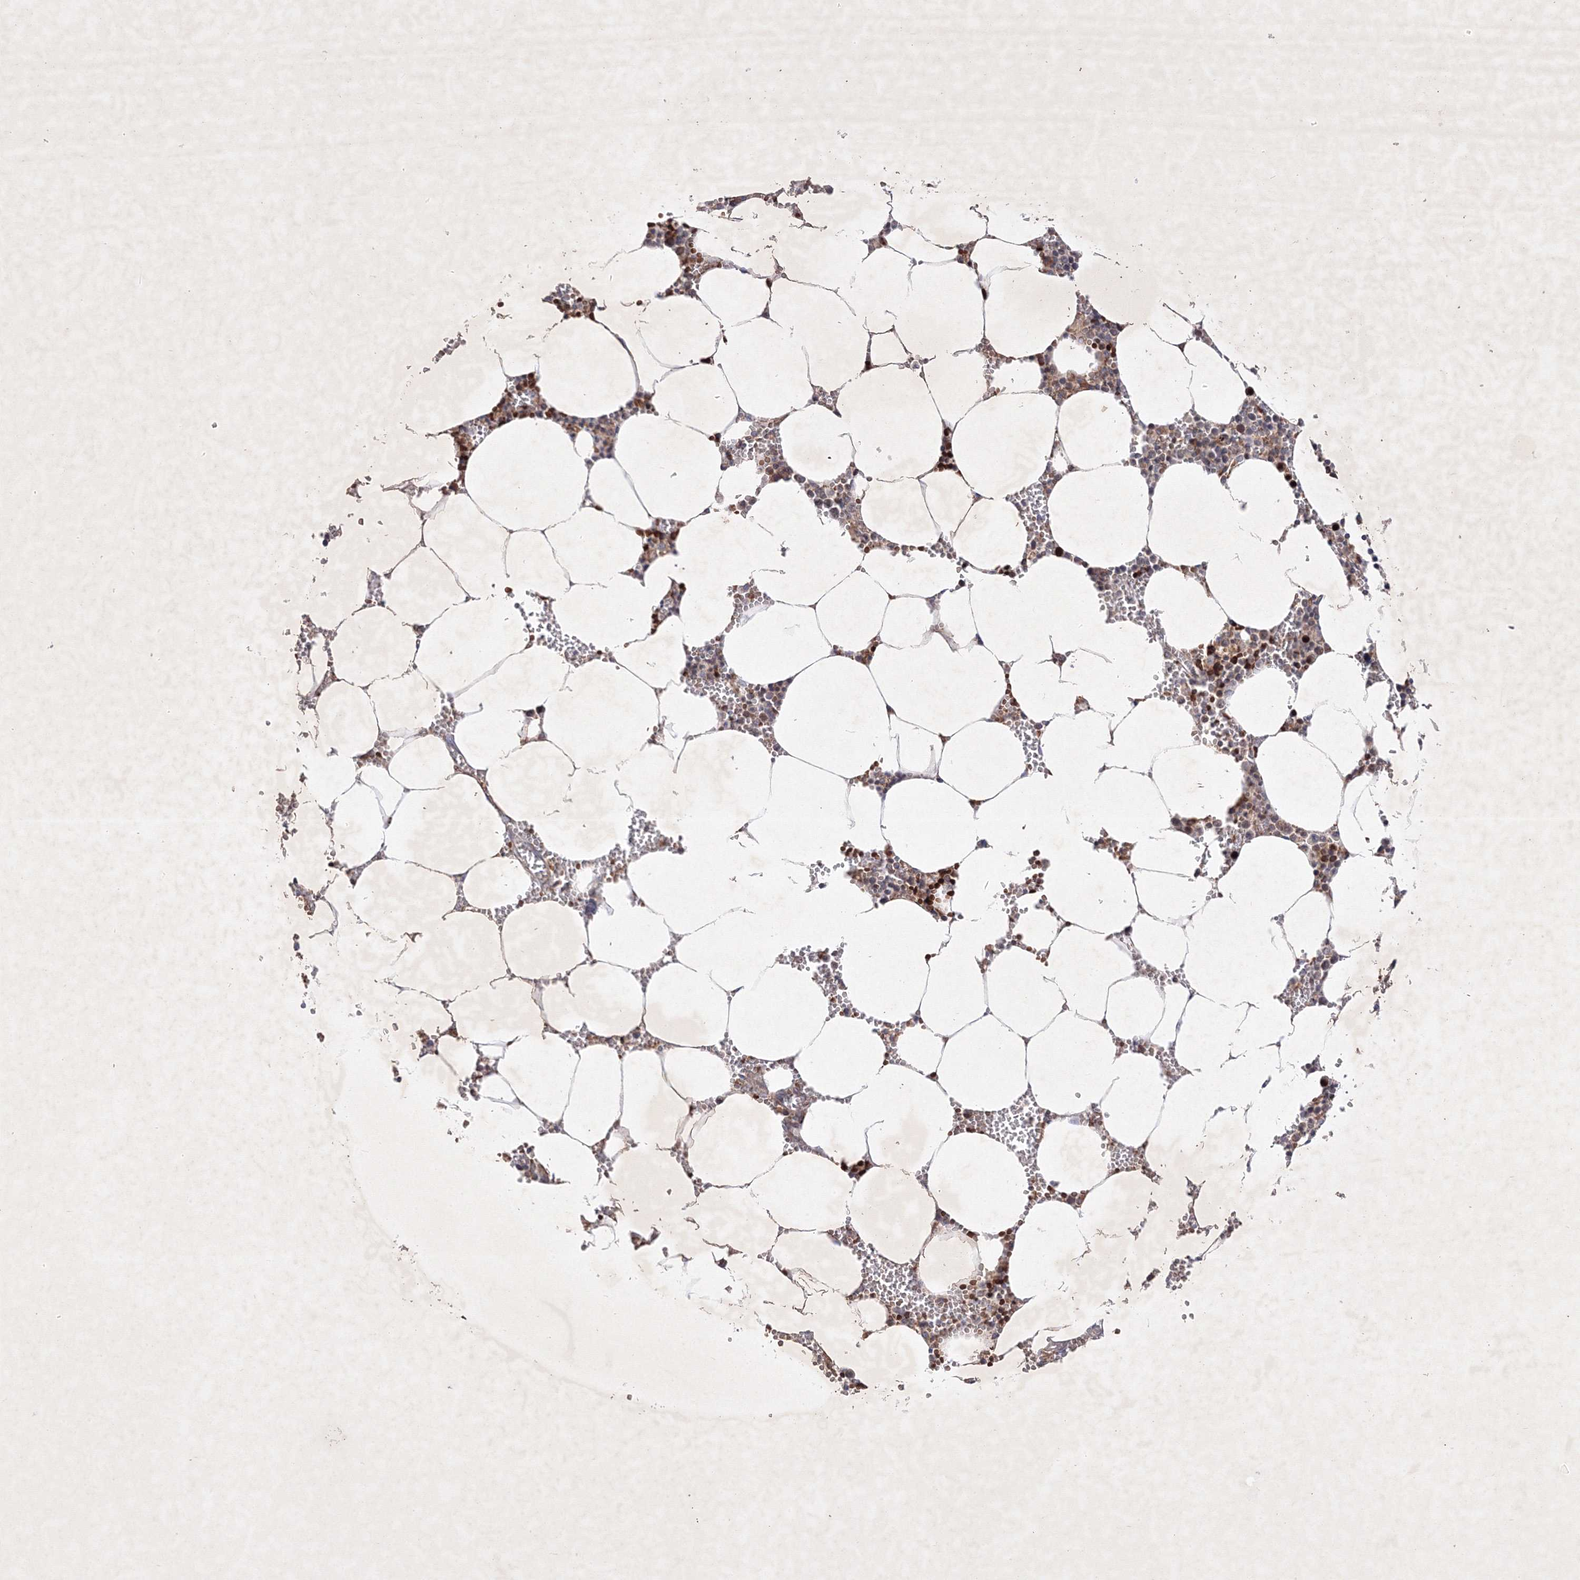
{"staining": {"intensity": "moderate", "quantity": "<25%", "location": "cytoplasmic/membranous"}, "tissue": "bone marrow", "cell_type": "Hematopoietic cells", "image_type": "normal", "snomed": [{"axis": "morphology", "description": "Normal tissue, NOS"}, {"axis": "topography", "description": "Bone marrow"}], "caption": "The image exhibits immunohistochemical staining of unremarkable bone marrow. There is moderate cytoplasmic/membranous positivity is identified in approximately <25% of hematopoietic cells.", "gene": "OPA1", "patient": {"sex": "male", "age": 70}}